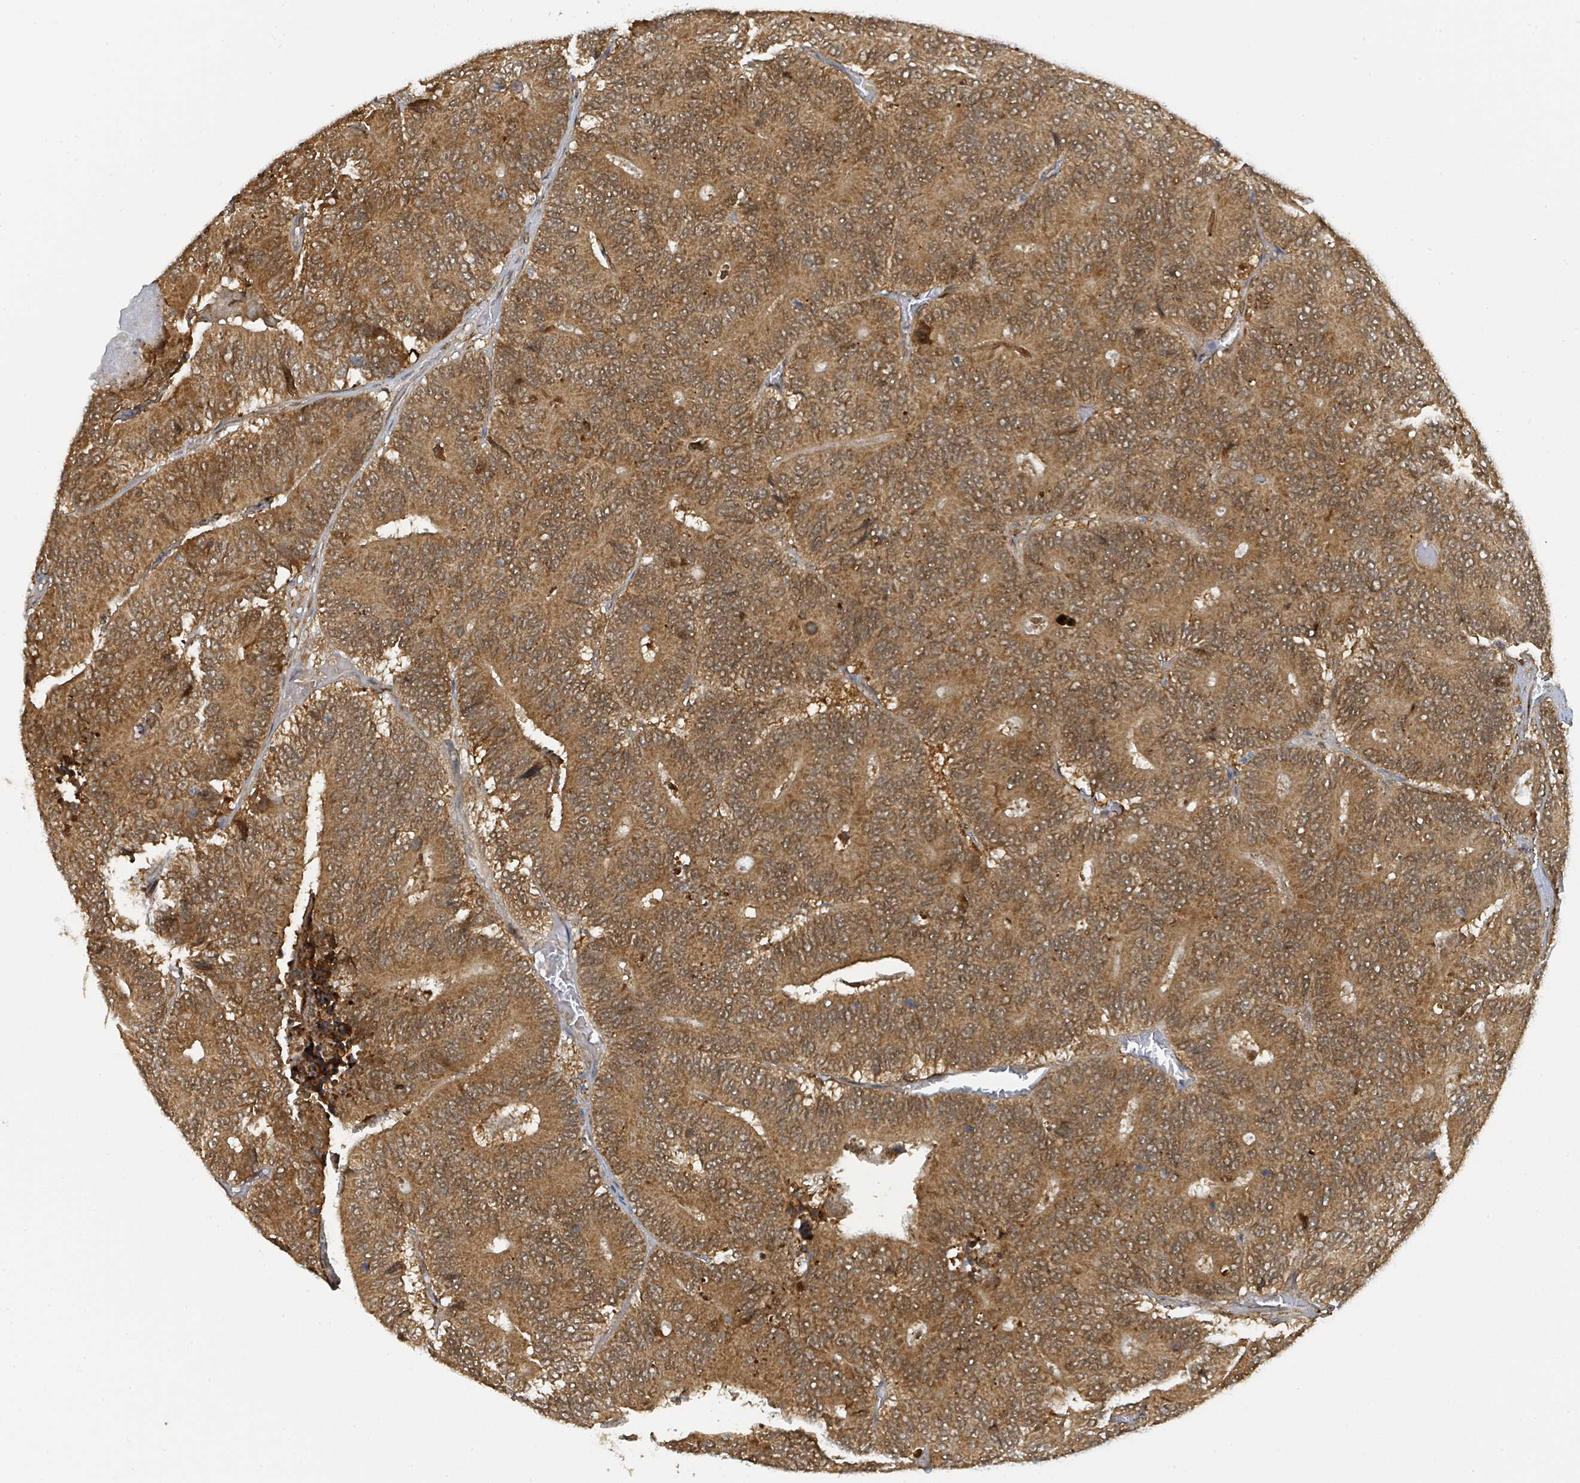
{"staining": {"intensity": "moderate", "quantity": ">75%", "location": "cytoplasmic/membranous,nuclear"}, "tissue": "colorectal cancer", "cell_type": "Tumor cells", "image_type": "cancer", "snomed": [{"axis": "morphology", "description": "Adenocarcinoma, NOS"}, {"axis": "topography", "description": "Colon"}], "caption": "Colorectal cancer stained with a brown dye reveals moderate cytoplasmic/membranous and nuclear positive positivity in approximately >75% of tumor cells.", "gene": "PSMB7", "patient": {"sex": "male", "age": 83}}